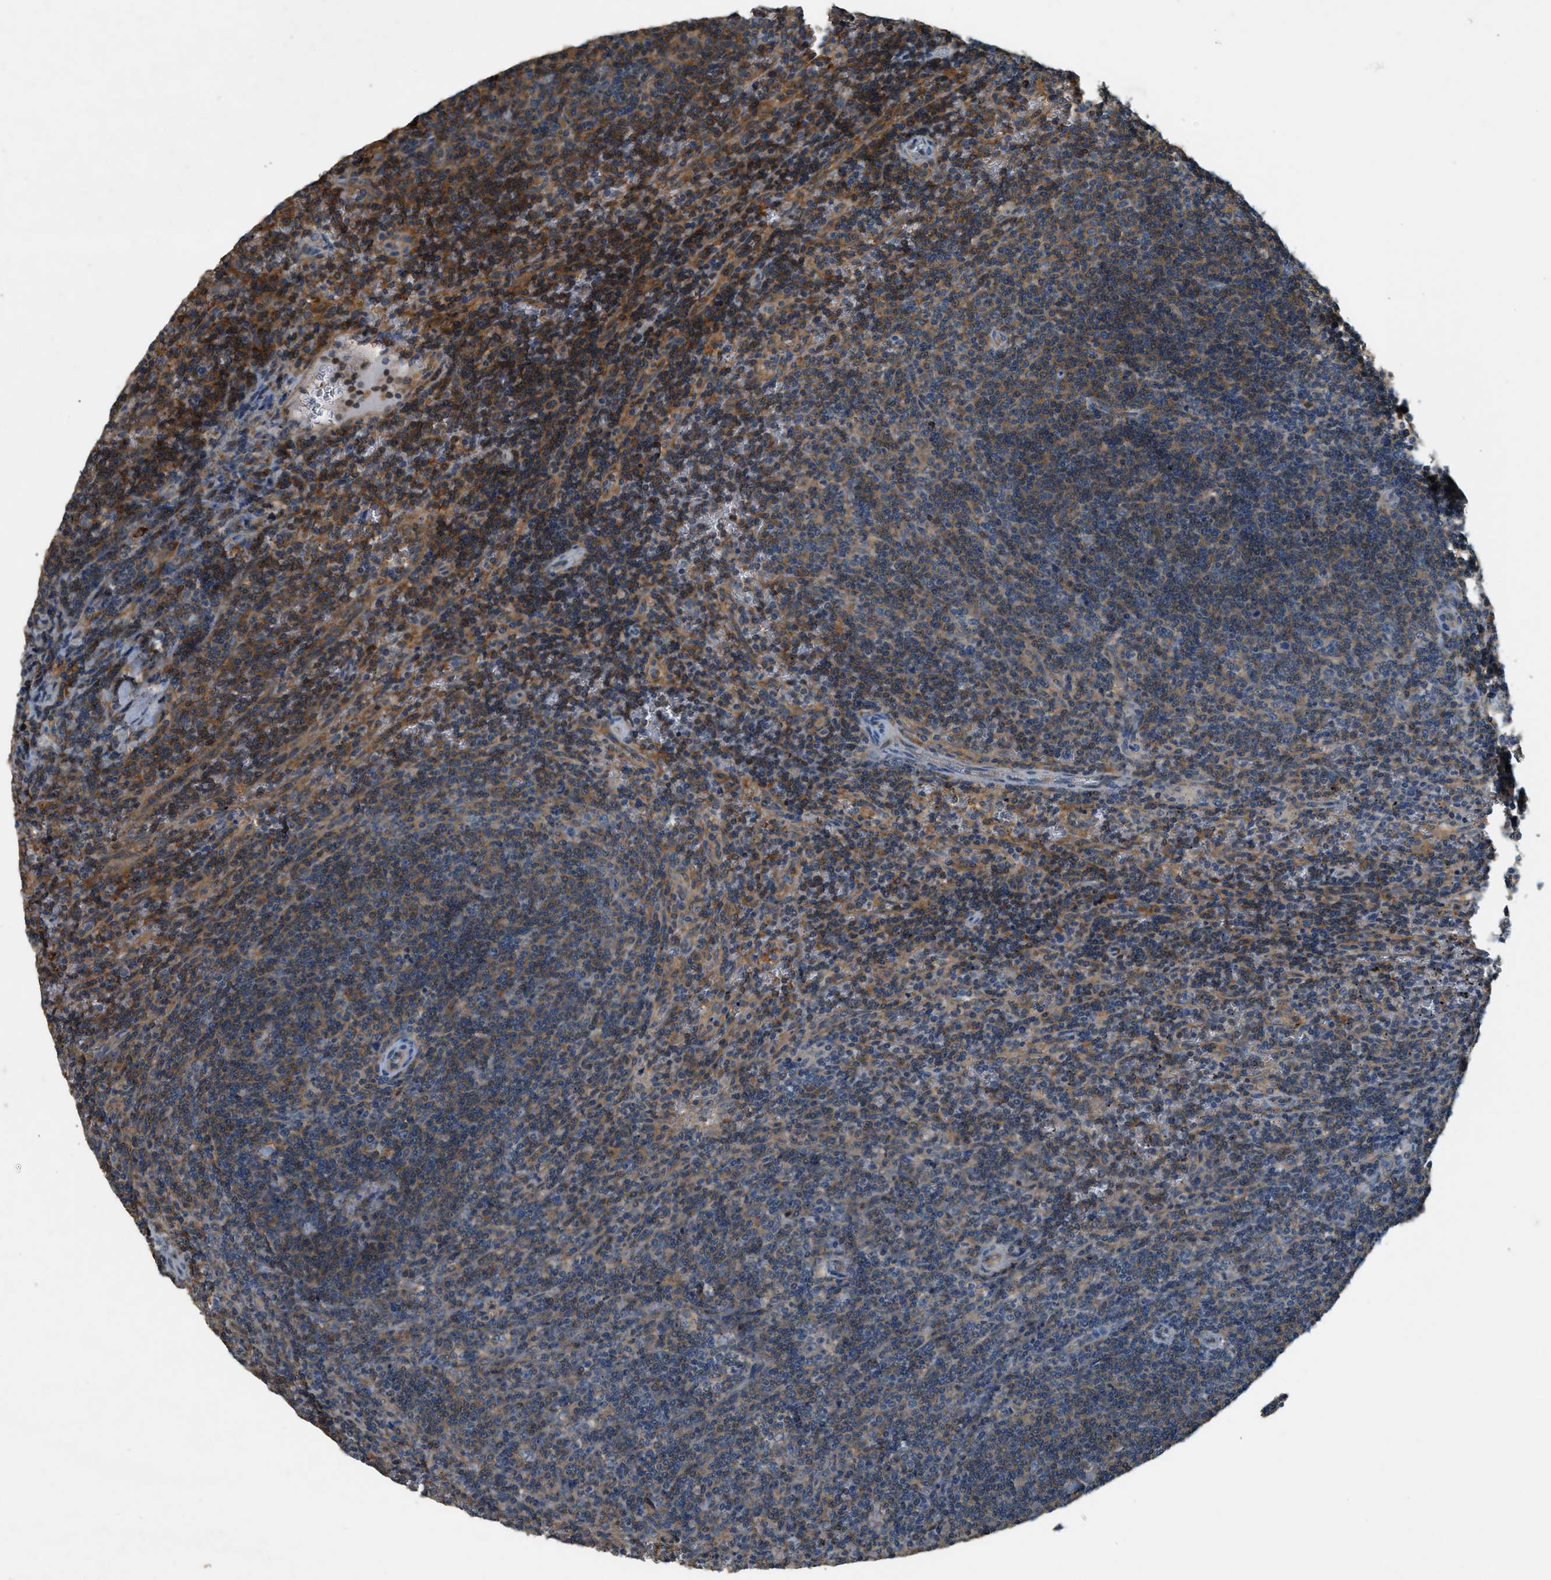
{"staining": {"intensity": "moderate", "quantity": "25%-75%", "location": "cytoplasmic/membranous,nuclear"}, "tissue": "lymphoma", "cell_type": "Tumor cells", "image_type": "cancer", "snomed": [{"axis": "morphology", "description": "Malignant lymphoma, non-Hodgkin's type, Low grade"}, {"axis": "topography", "description": "Spleen"}], "caption": "High-power microscopy captured an IHC photomicrograph of lymphoma, revealing moderate cytoplasmic/membranous and nuclear staining in about 25%-75% of tumor cells. The staining is performed using DAB (3,3'-diaminobenzidine) brown chromogen to label protein expression. The nuclei are counter-stained blue using hematoxylin.", "gene": "CFLAR", "patient": {"sex": "female", "age": 50}}